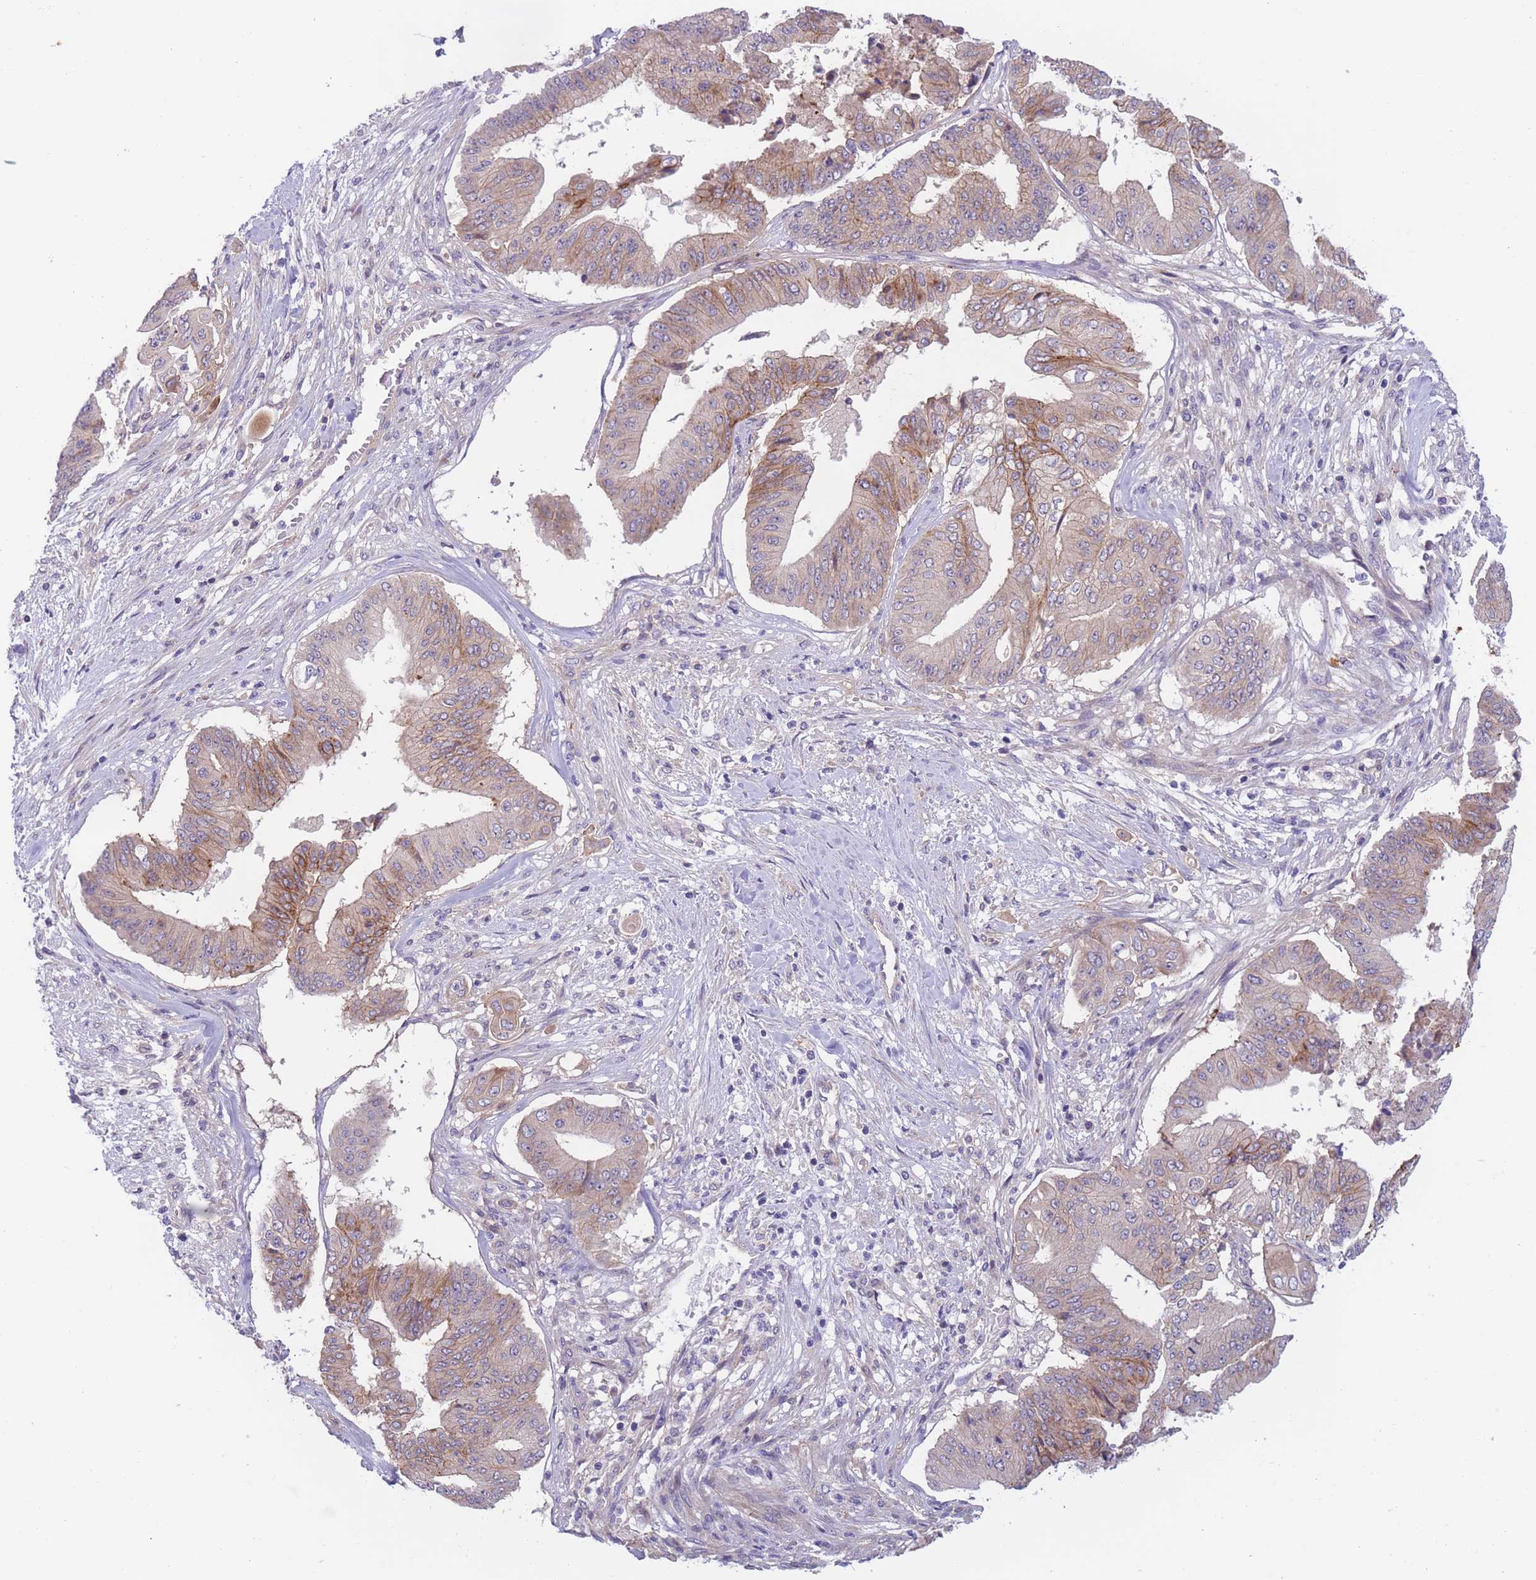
{"staining": {"intensity": "moderate", "quantity": "<25%", "location": "cytoplasmic/membranous"}, "tissue": "pancreatic cancer", "cell_type": "Tumor cells", "image_type": "cancer", "snomed": [{"axis": "morphology", "description": "Adenocarcinoma, NOS"}, {"axis": "topography", "description": "Pancreas"}], "caption": "The micrograph exhibits a brown stain indicating the presence of a protein in the cytoplasmic/membranous of tumor cells in adenocarcinoma (pancreatic).", "gene": "WDR93", "patient": {"sex": "female", "age": 77}}